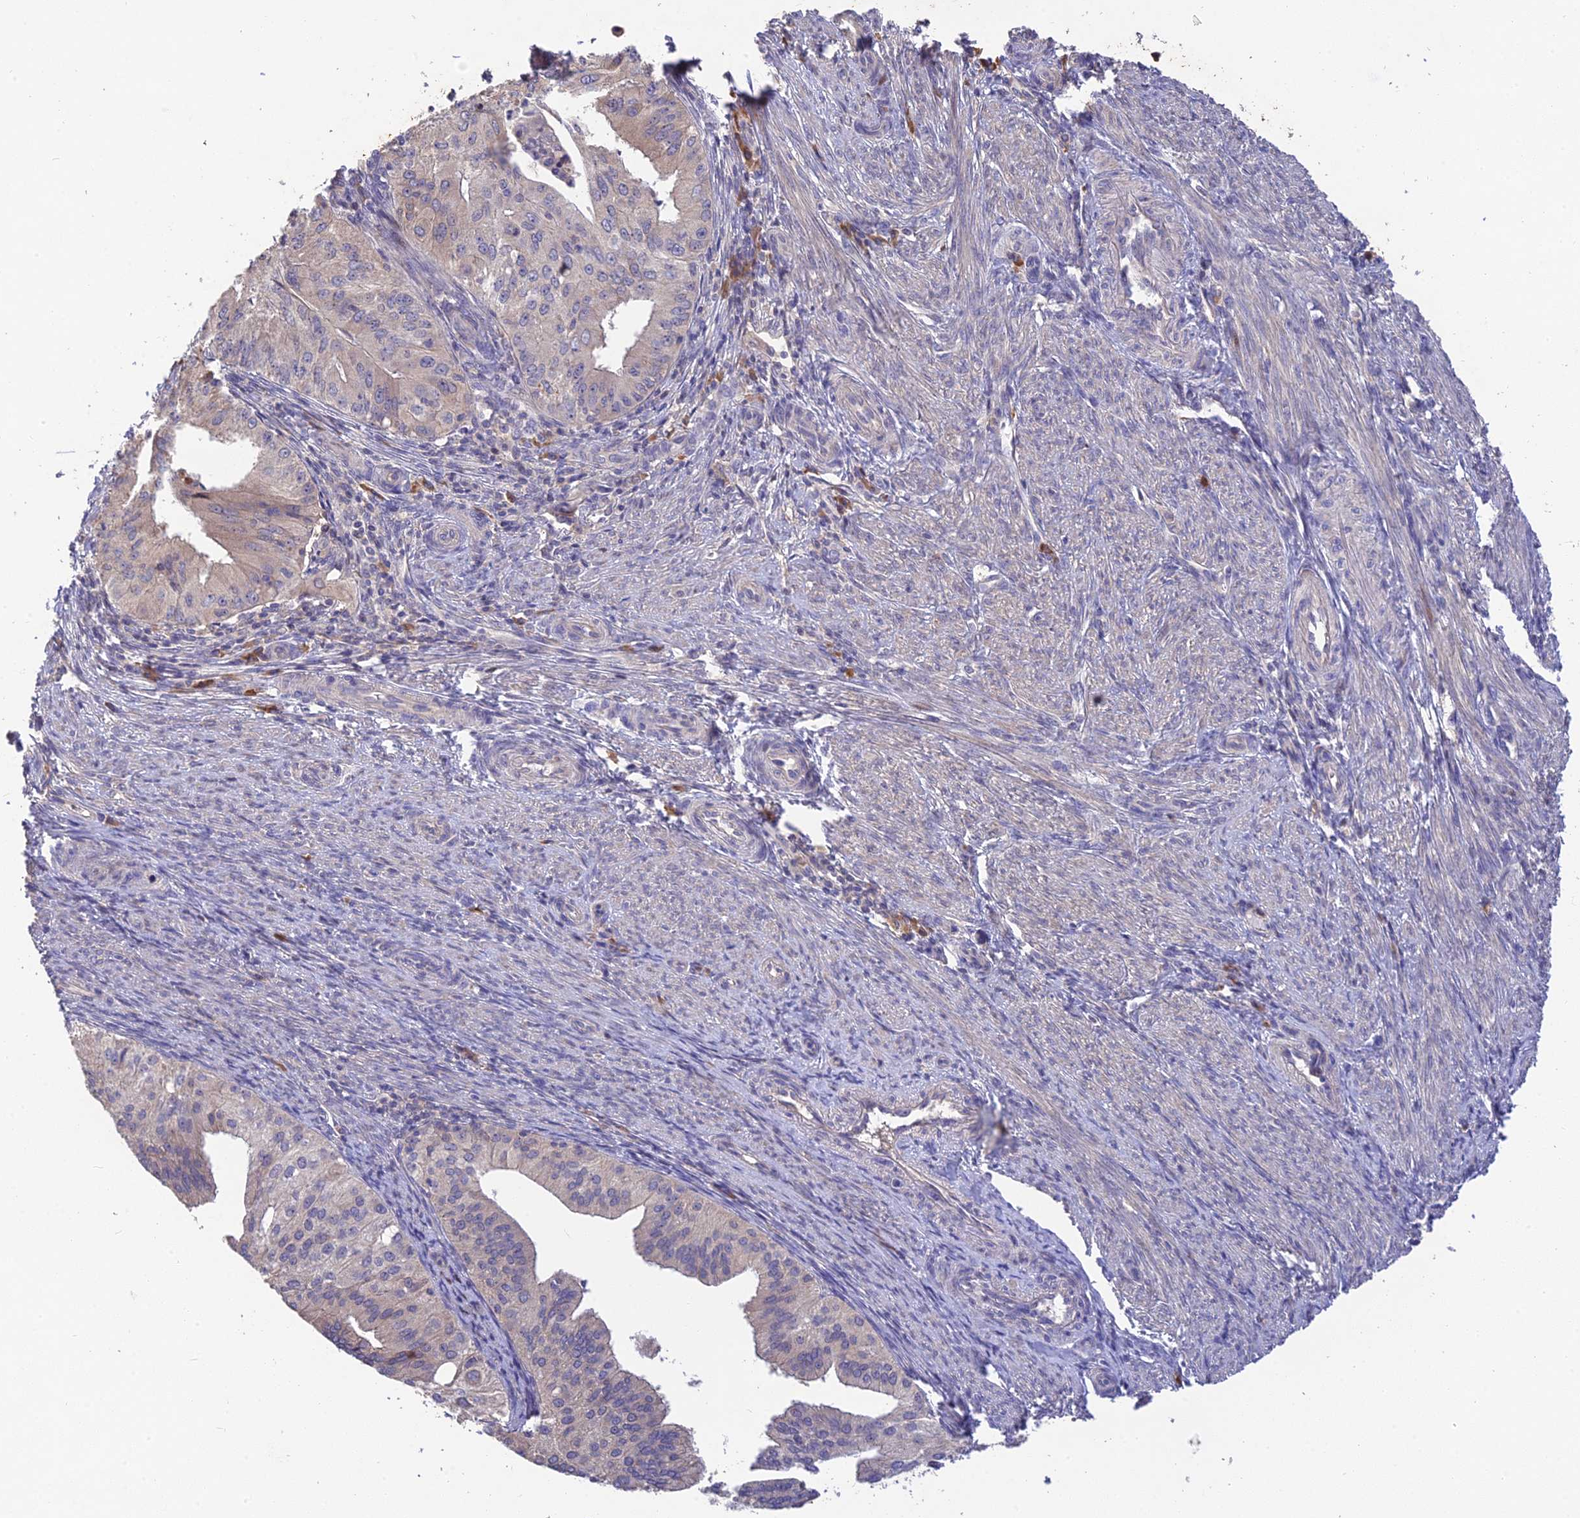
{"staining": {"intensity": "negative", "quantity": "none", "location": "none"}, "tissue": "endometrial cancer", "cell_type": "Tumor cells", "image_type": "cancer", "snomed": [{"axis": "morphology", "description": "Adenocarcinoma, NOS"}, {"axis": "topography", "description": "Endometrium"}], "caption": "The image displays no staining of tumor cells in endometrial cancer. (Stains: DAB immunohistochemistry (IHC) with hematoxylin counter stain, Microscopy: brightfield microscopy at high magnification).", "gene": "DENND5B", "patient": {"sex": "female", "age": 50}}